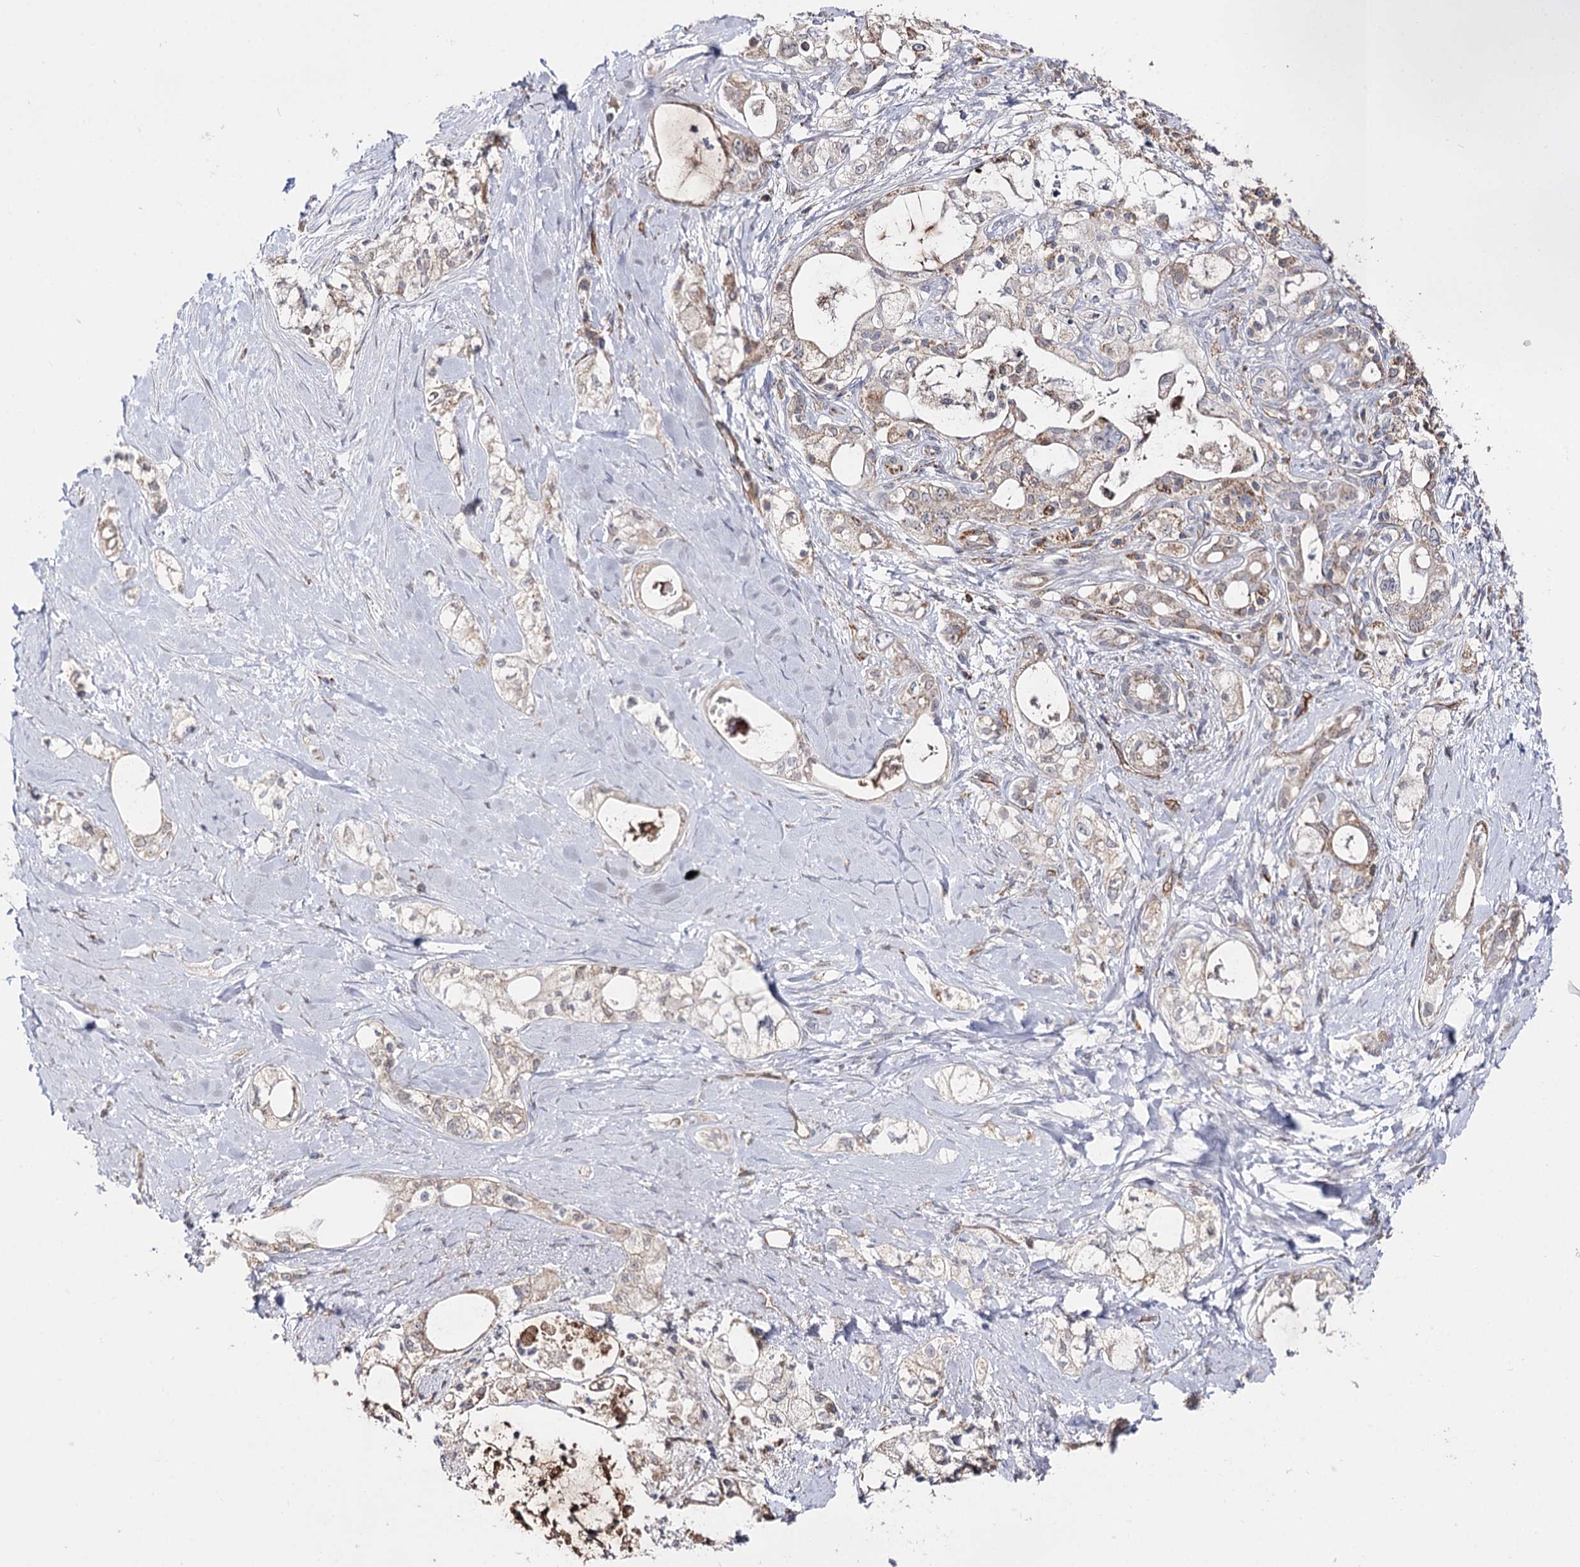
{"staining": {"intensity": "weak", "quantity": "<25%", "location": "cytoplasmic/membranous"}, "tissue": "pancreatic cancer", "cell_type": "Tumor cells", "image_type": "cancer", "snomed": [{"axis": "morphology", "description": "Adenocarcinoma, NOS"}, {"axis": "topography", "description": "Pancreas"}], "caption": "A photomicrograph of pancreatic cancer (adenocarcinoma) stained for a protein displays no brown staining in tumor cells.", "gene": "CBR4", "patient": {"sex": "male", "age": 70}}